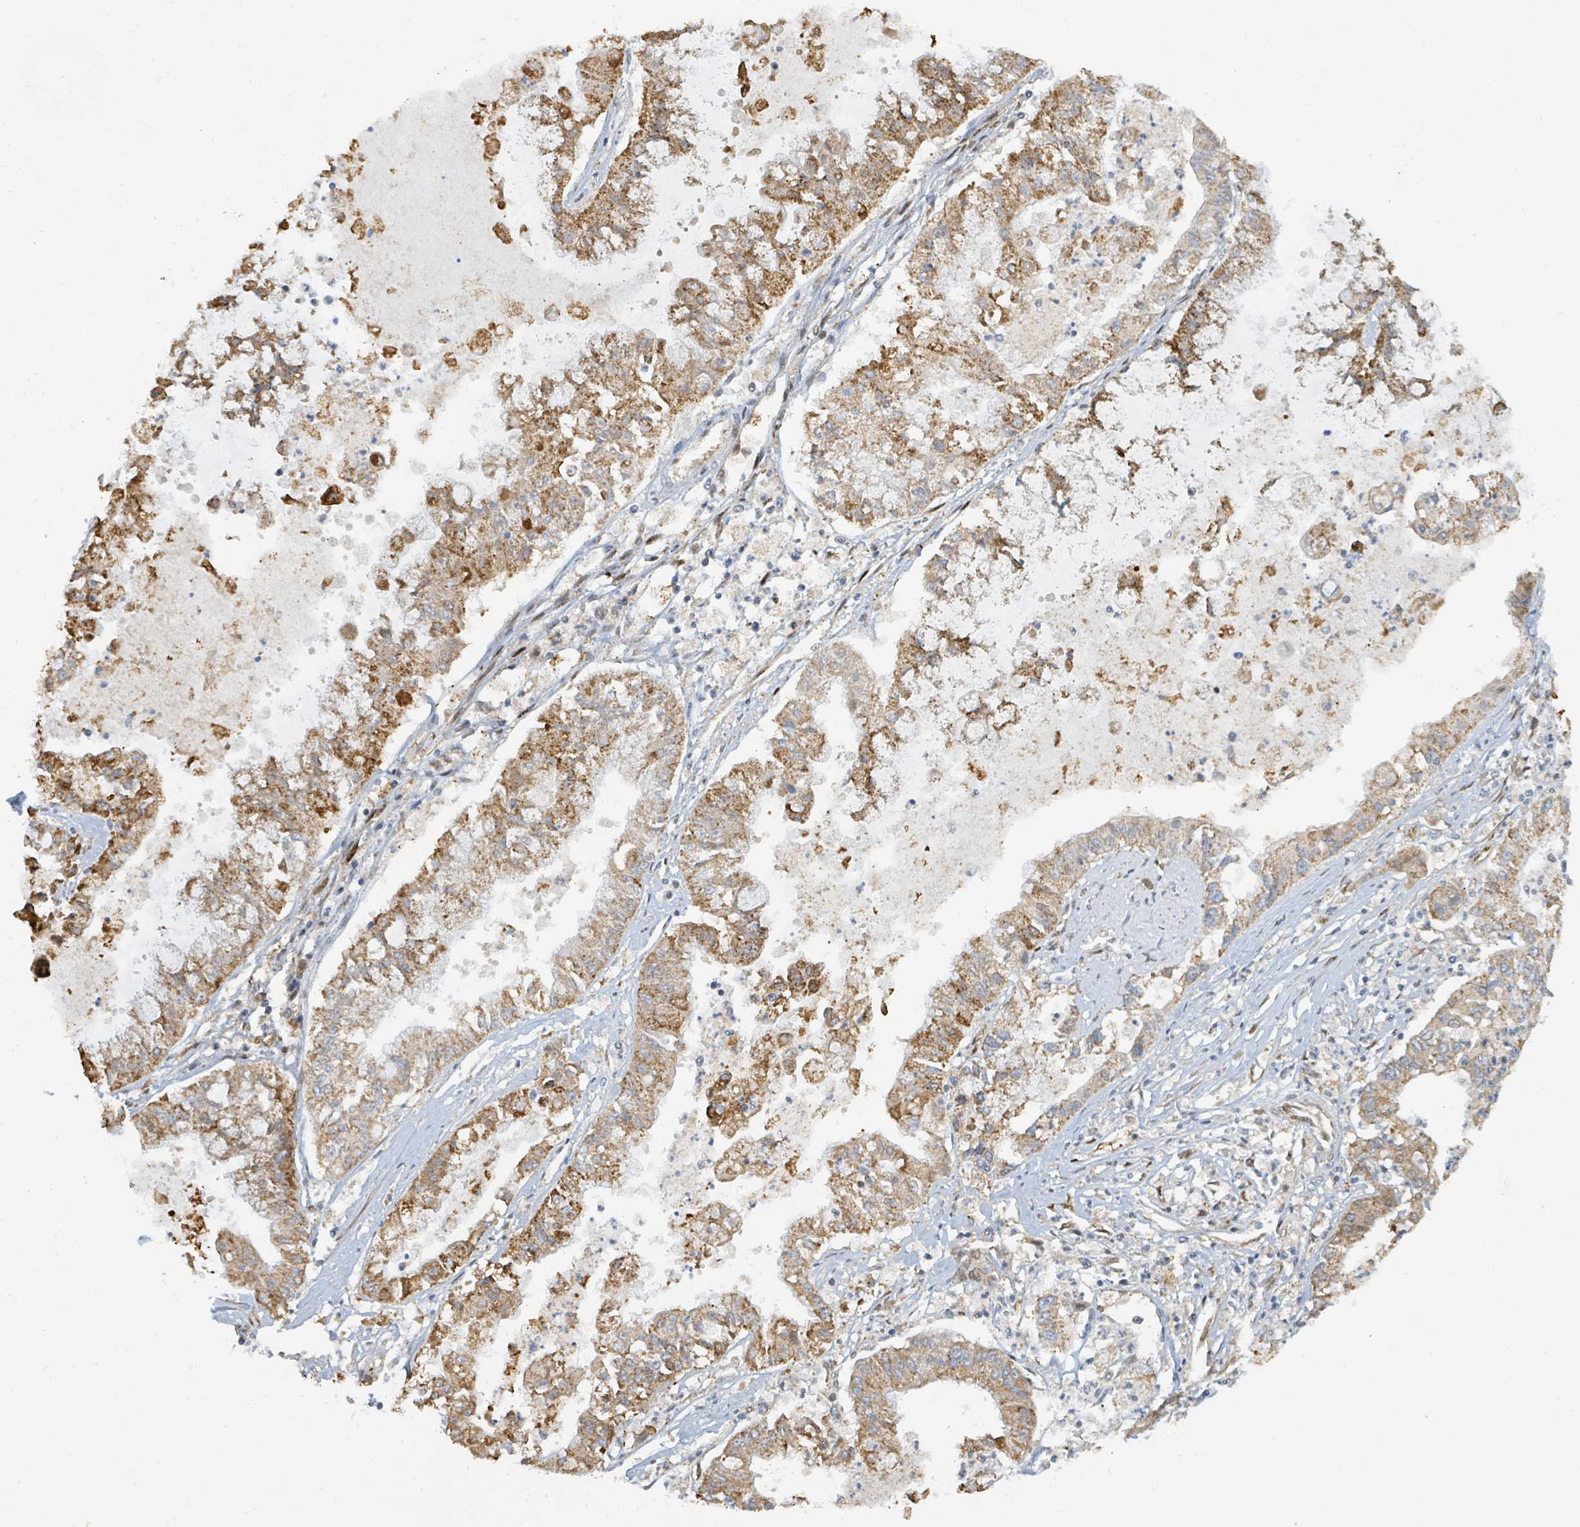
{"staining": {"intensity": "moderate", "quantity": ">75%", "location": "cytoplasmic/membranous"}, "tissue": "ovarian cancer", "cell_type": "Tumor cells", "image_type": "cancer", "snomed": [{"axis": "morphology", "description": "Cystadenocarcinoma, mucinous, NOS"}, {"axis": "topography", "description": "Ovary"}], "caption": "This is a micrograph of immunohistochemistry (IHC) staining of ovarian cancer (mucinous cystadenocarcinoma), which shows moderate staining in the cytoplasmic/membranous of tumor cells.", "gene": "PSMB7", "patient": {"sex": "female", "age": 70}}